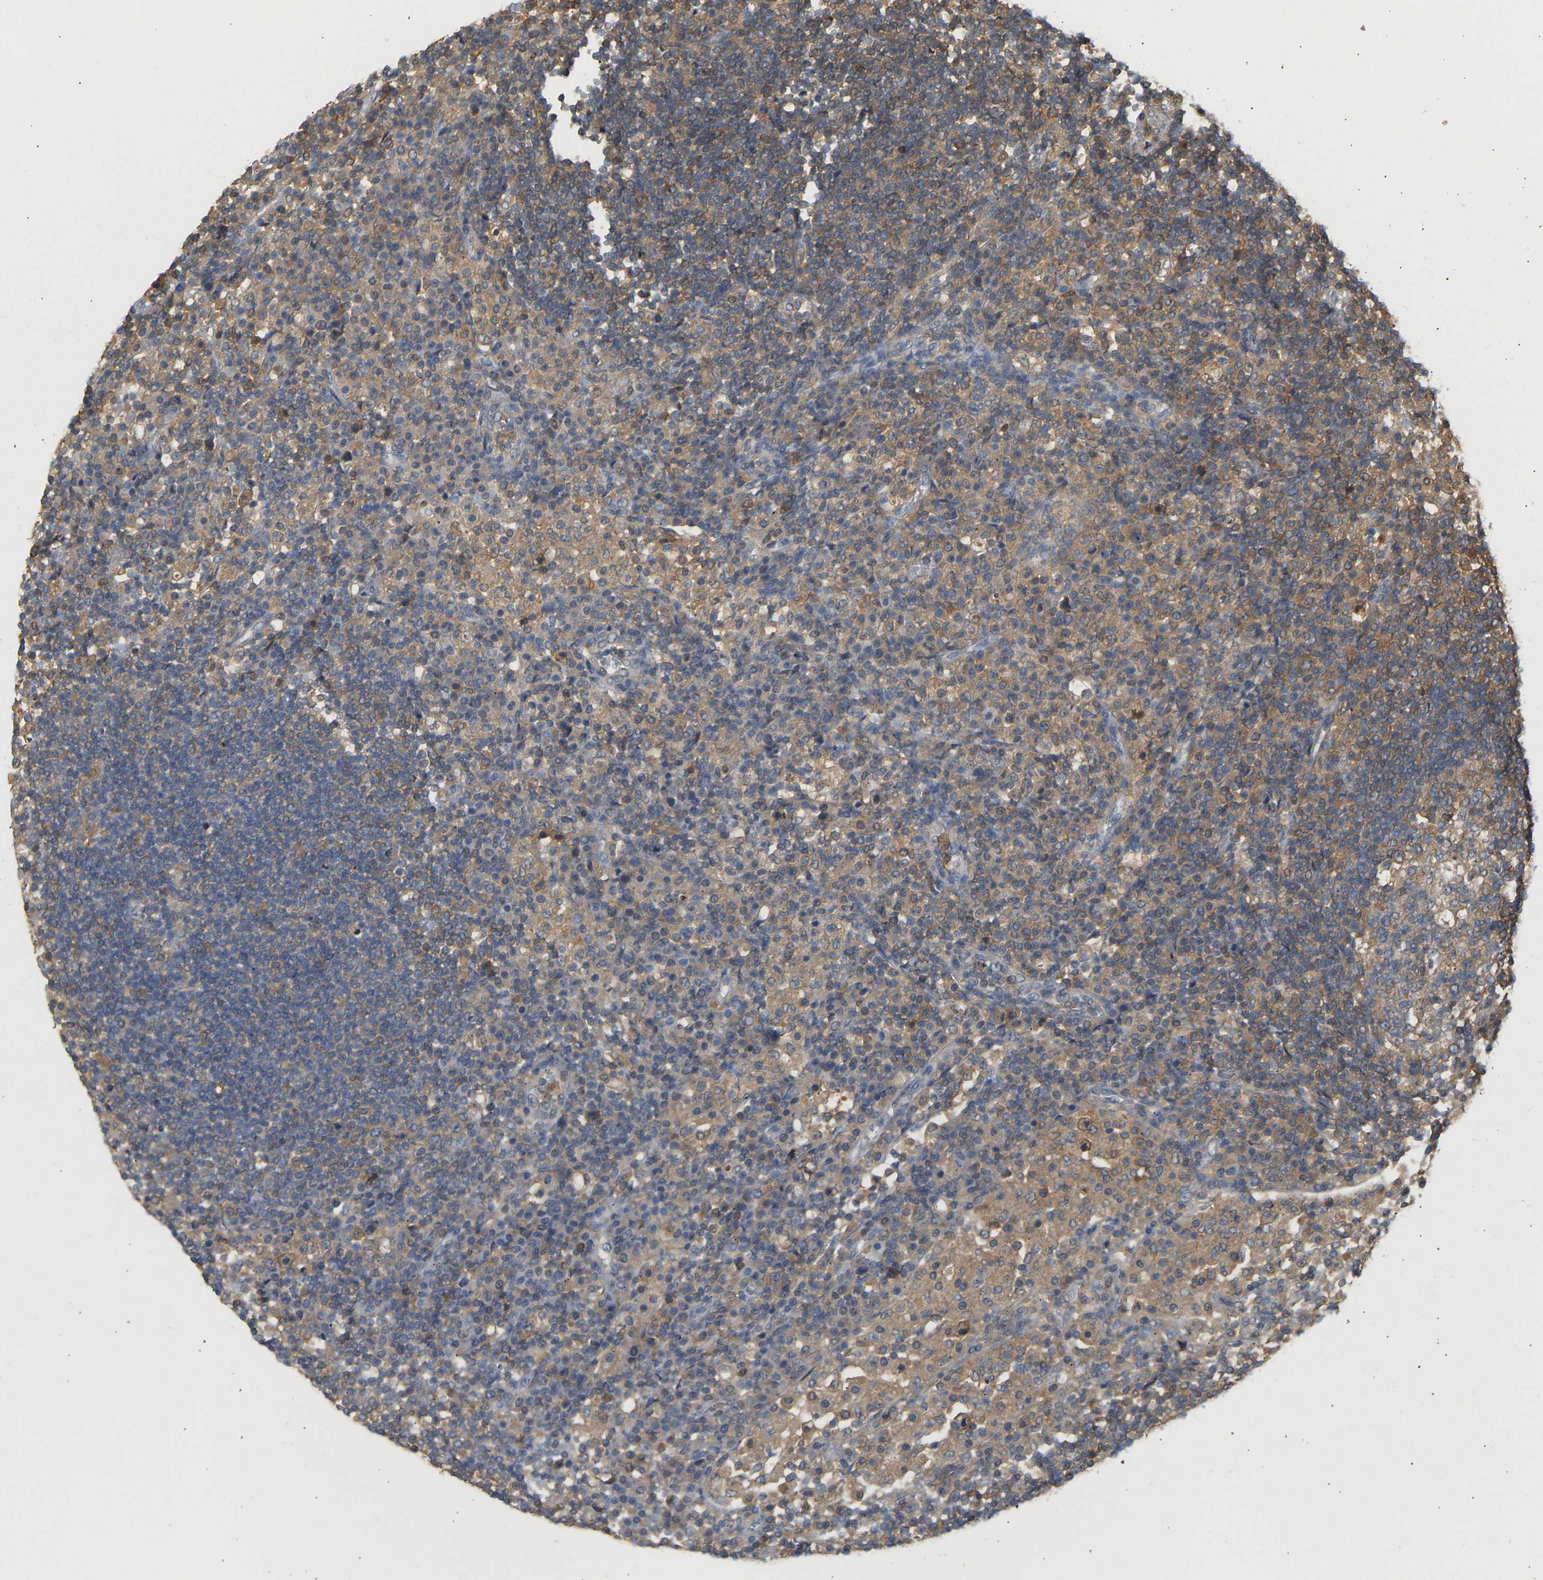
{"staining": {"intensity": "moderate", "quantity": ">75%", "location": "cytoplasmic/membranous"}, "tissue": "lymph node", "cell_type": "Germinal center cells", "image_type": "normal", "snomed": [{"axis": "morphology", "description": "Normal tissue, NOS"}, {"axis": "topography", "description": "Lymph node"}], "caption": "Immunohistochemical staining of normal human lymph node reveals medium levels of moderate cytoplasmic/membranous expression in about >75% of germinal center cells. (brown staining indicates protein expression, while blue staining denotes nuclei).", "gene": "ENO1", "patient": {"sex": "female", "age": 53}}